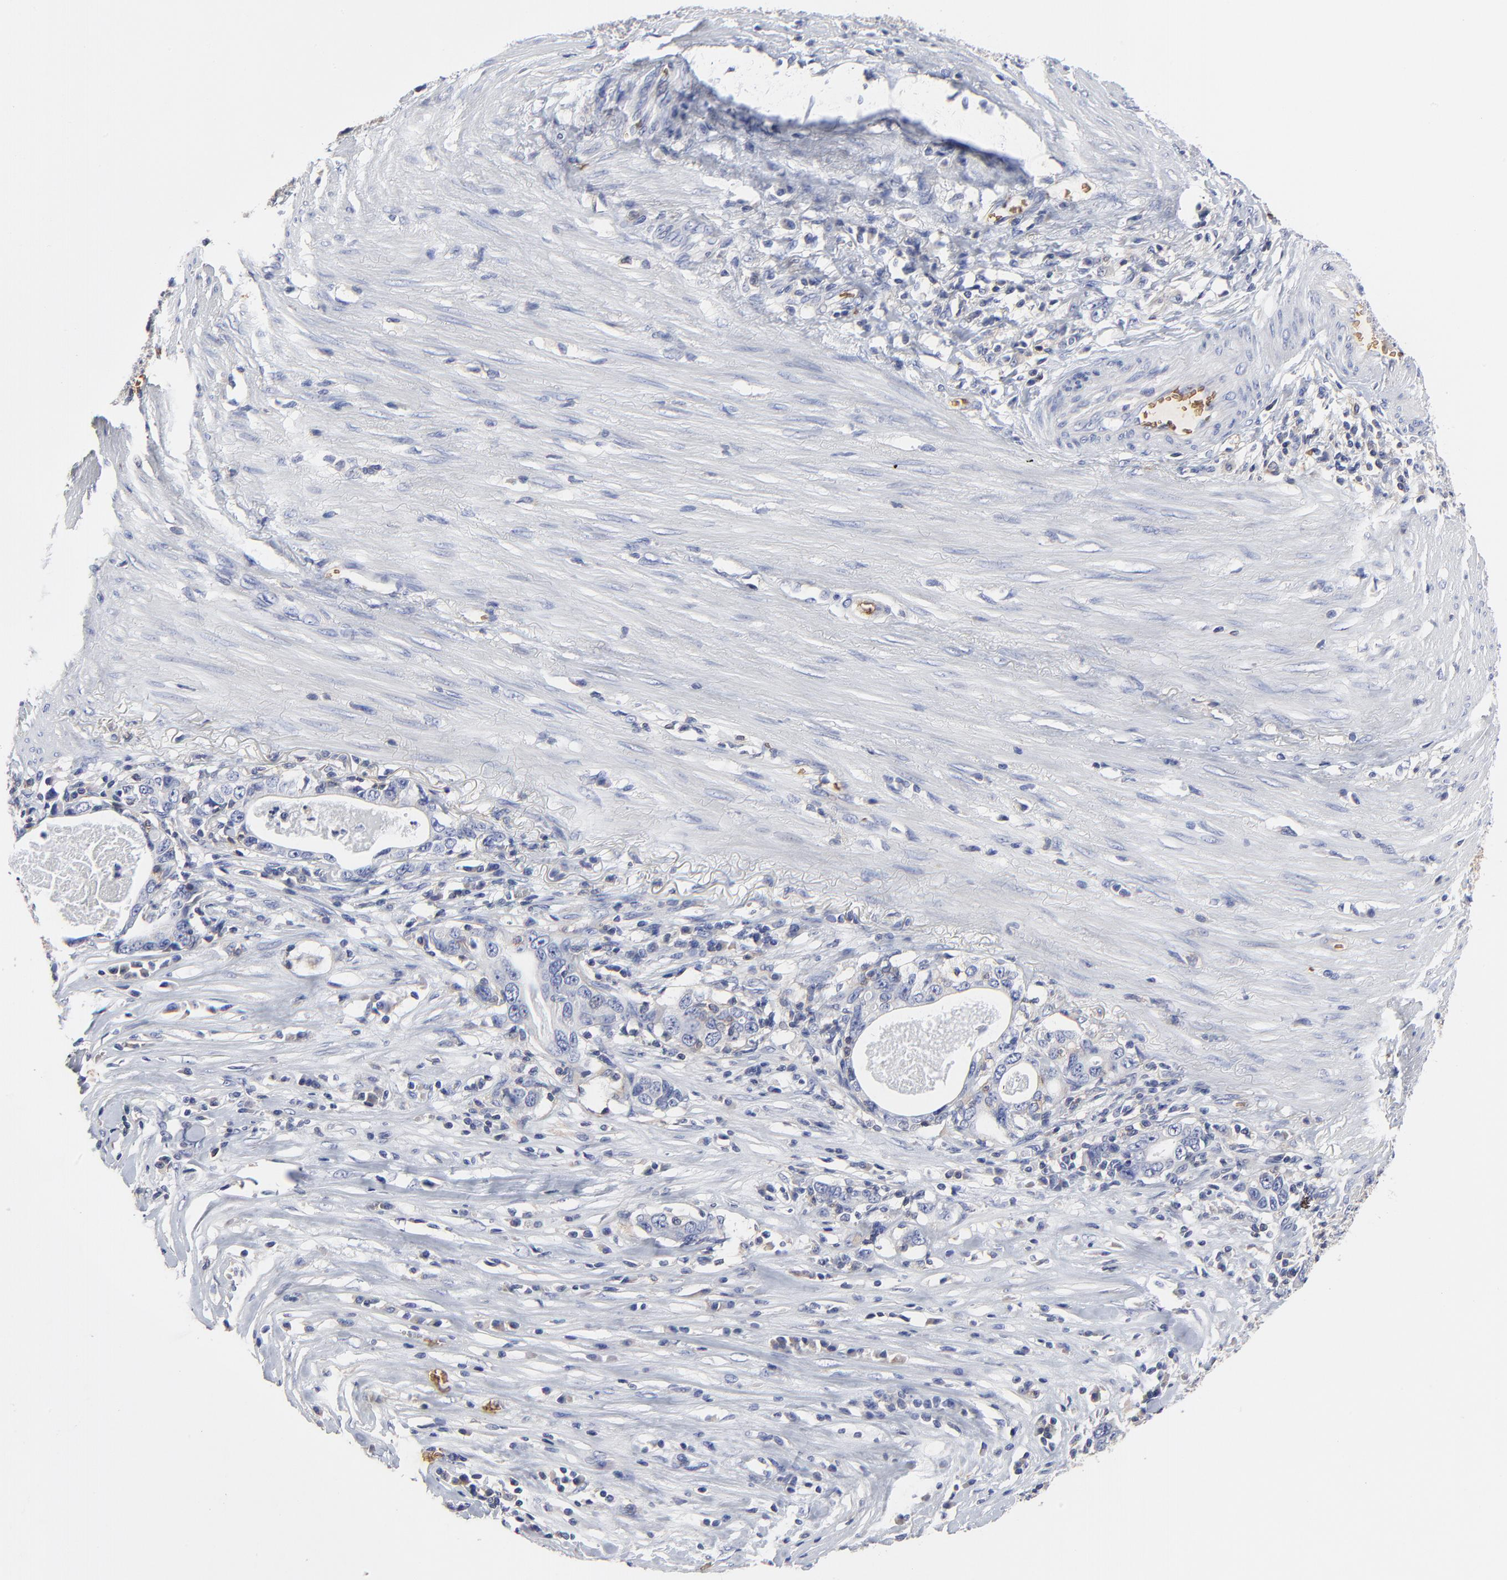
{"staining": {"intensity": "negative", "quantity": "none", "location": "none"}, "tissue": "stomach cancer", "cell_type": "Tumor cells", "image_type": "cancer", "snomed": [{"axis": "morphology", "description": "Adenocarcinoma, NOS"}, {"axis": "topography", "description": "Stomach, lower"}], "caption": "Micrograph shows no significant protein positivity in tumor cells of stomach cancer (adenocarcinoma).", "gene": "PAG1", "patient": {"sex": "female", "age": 72}}